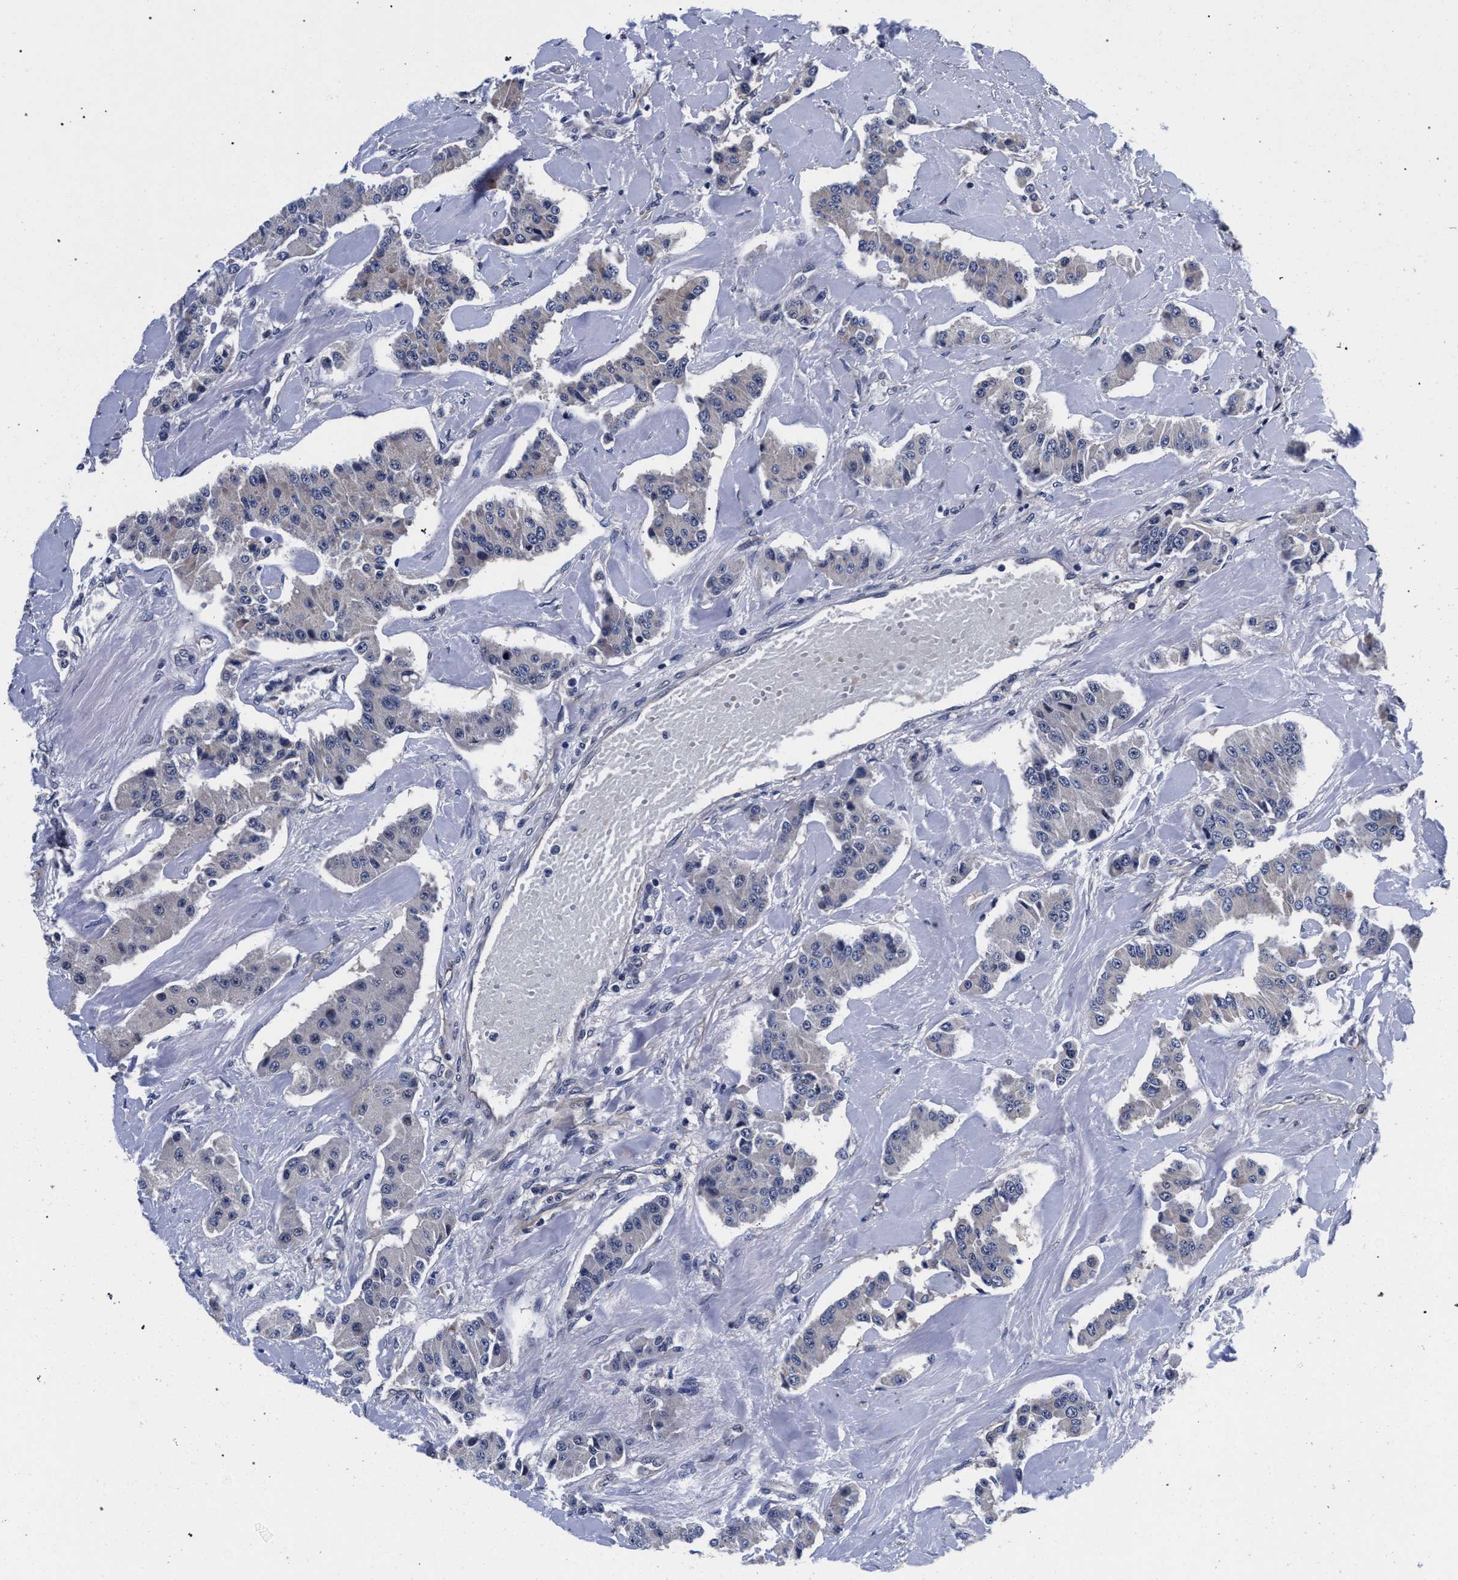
{"staining": {"intensity": "negative", "quantity": "none", "location": "none"}, "tissue": "carcinoid", "cell_type": "Tumor cells", "image_type": "cancer", "snomed": [{"axis": "morphology", "description": "Carcinoid, malignant, NOS"}, {"axis": "topography", "description": "Pancreas"}], "caption": "There is no significant staining in tumor cells of carcinoid.", "gene": "RBM33", "patient": {"sex": "male", "age": 41}}